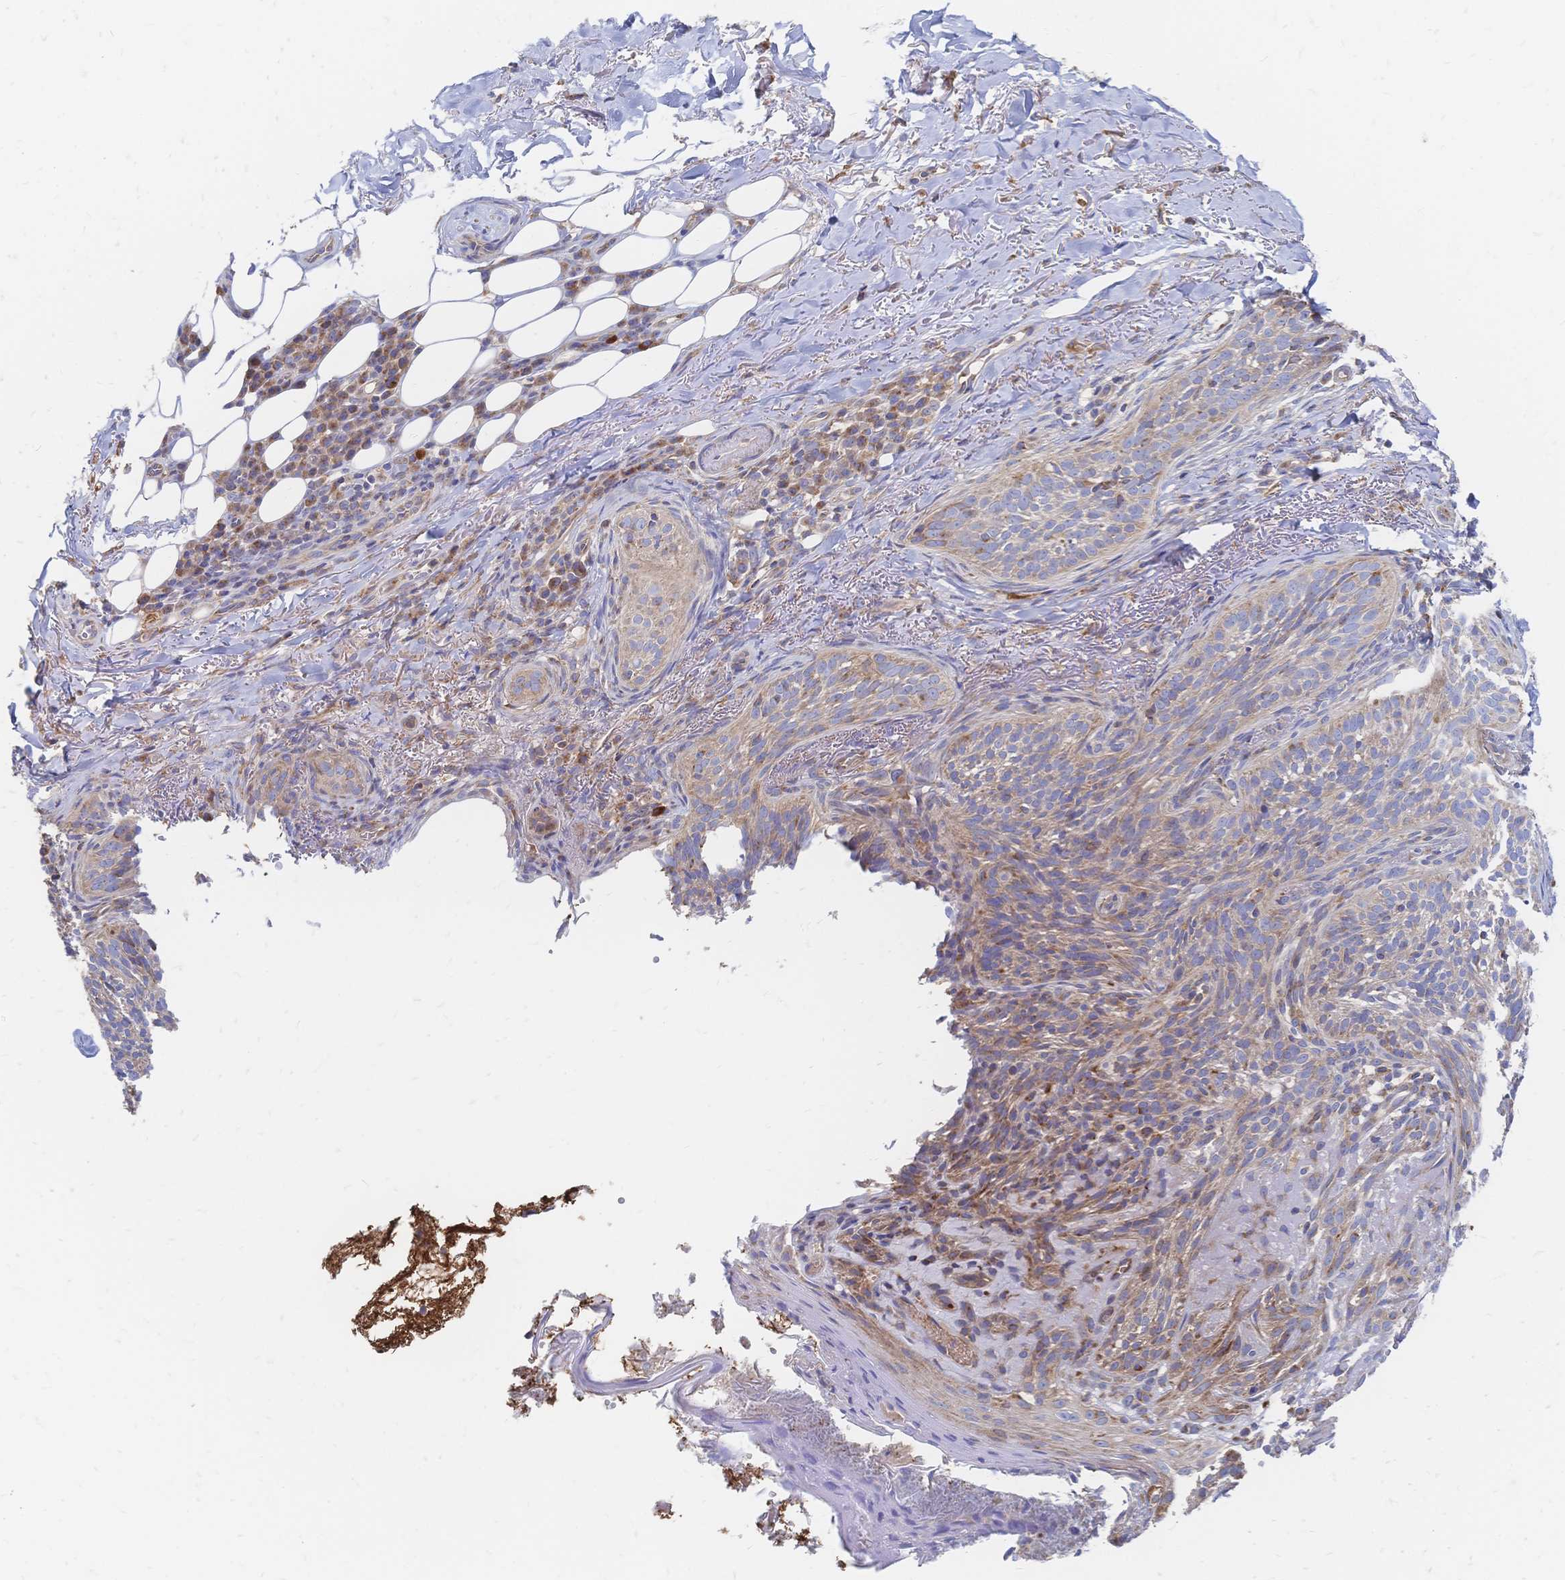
{"staining": {"intensity": "weak", "quantity": "<25%", "location": "cytoplasmic/membranous"}, "tissue": "skin cancer", "cell_type": "Tumor cells", "image_type": "cancer", "snomed": [{"axis": "morphology", "description": "Basal cell carcinoma"}, {"axis": "topography", "description": "Skin"}, {"axis": "topography", "description": "Skin of head"}], "caption": "Histopathology image shows no significant protein positivity in tumor cells of skin cancer.", "gene": "SORBS1", "patient": {"sex": "male", "age": 62}}